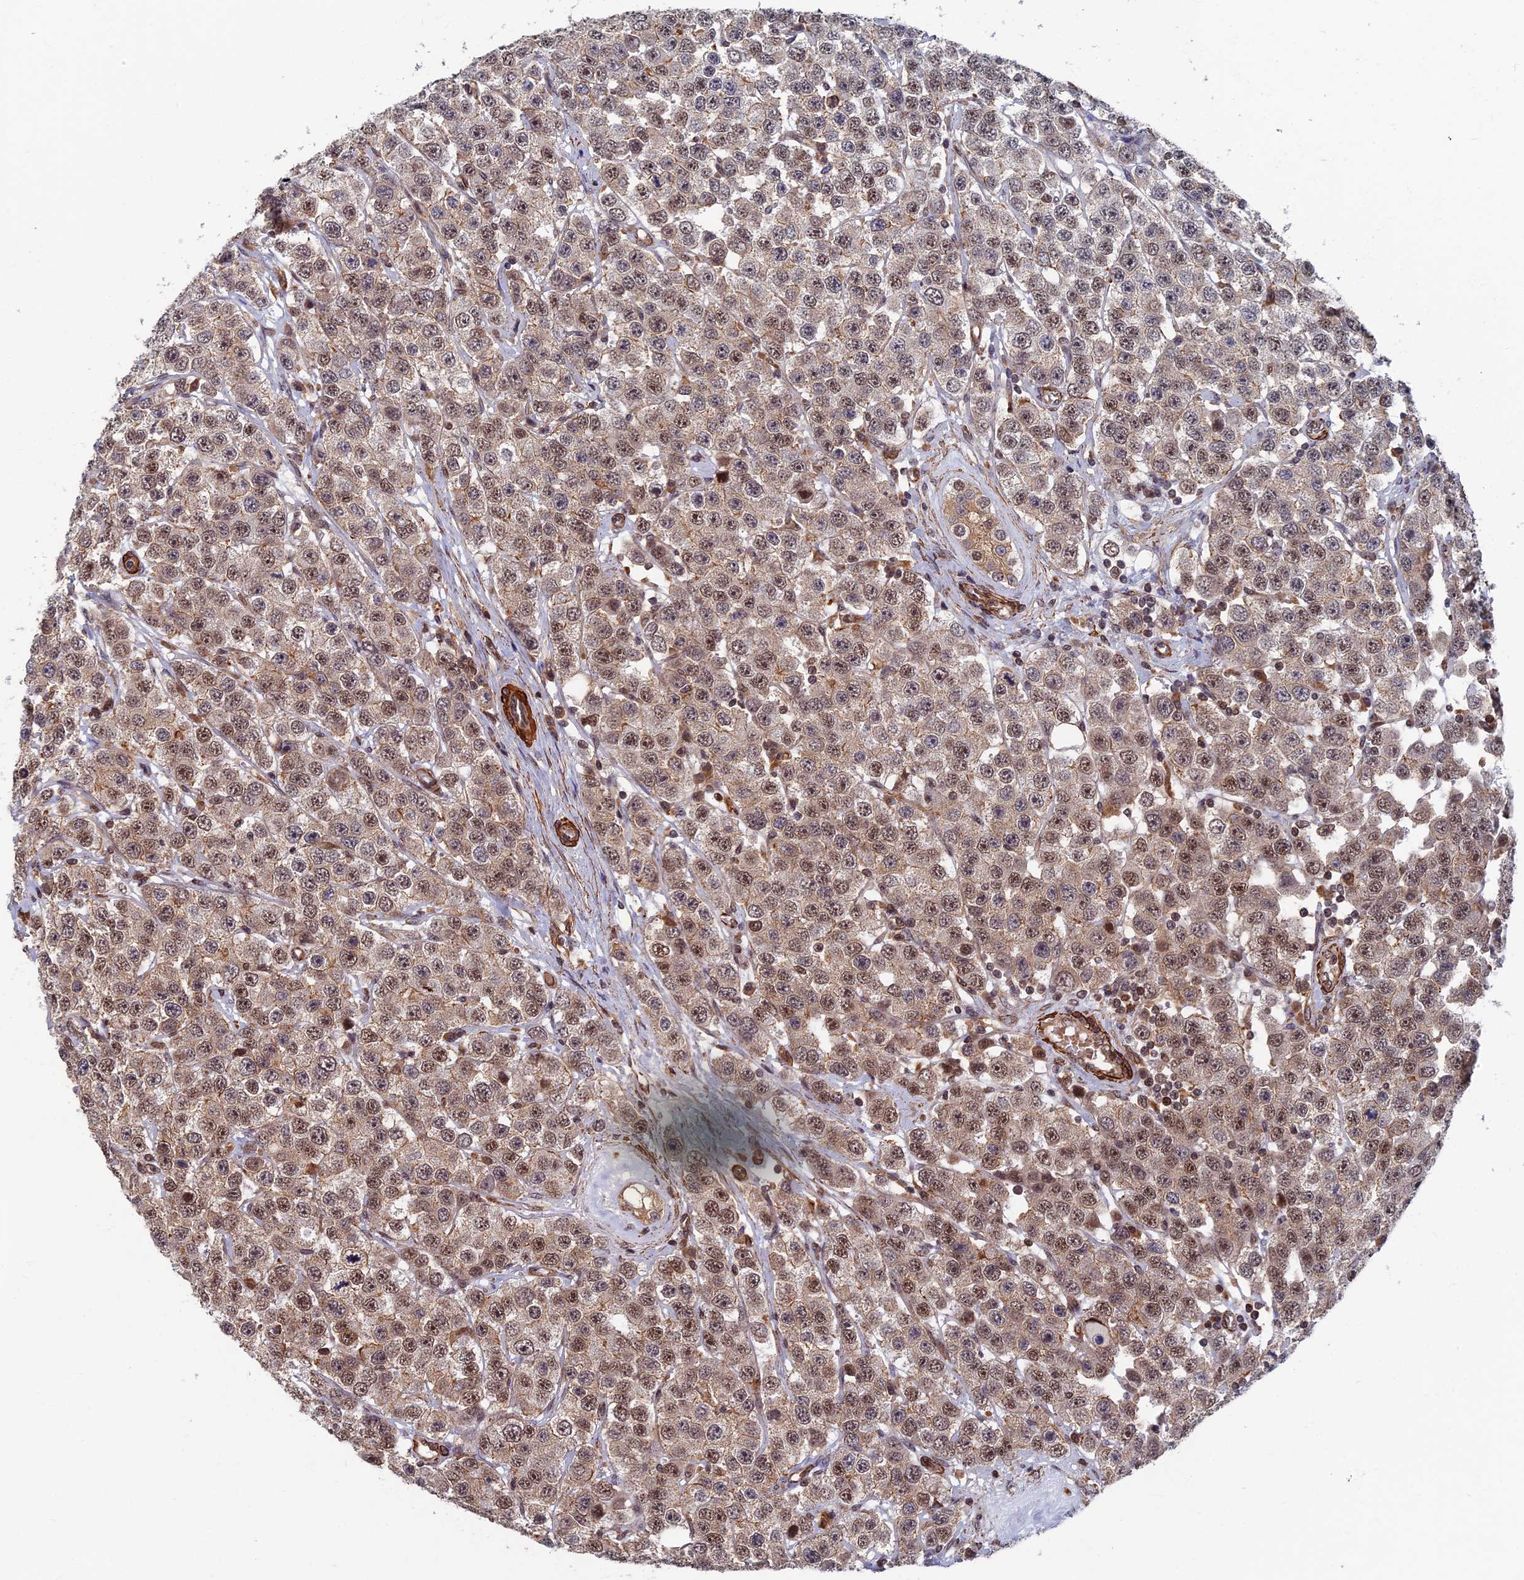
{"staining": {"intensity": "weak", "quantity": ">75%", "location": "cytoplasmic/membranous,nuclear"}, "tissue": "testis cancer", "cell_type": "Tumor cells", "image_type": "cancer", "snomed": [{"axis": "morphology", "description": "Seminoma, NOS"}, {"axis": "topography", "description": "Testis"}], "caption": "An immunohistochemistry (IHC) micrograph of neoplastic tissue is shown. Protein staining in brown shows weak cytoplasmic/membranous and nuclear positivity in testis seminoma within tumor cells. (DAB (3,3'-diaminobenzidine) IHC, brown staining for protein, blue staining for nuclei).", "gene": "CTDP1", "patient": {"sex": "male", "age": 28}}